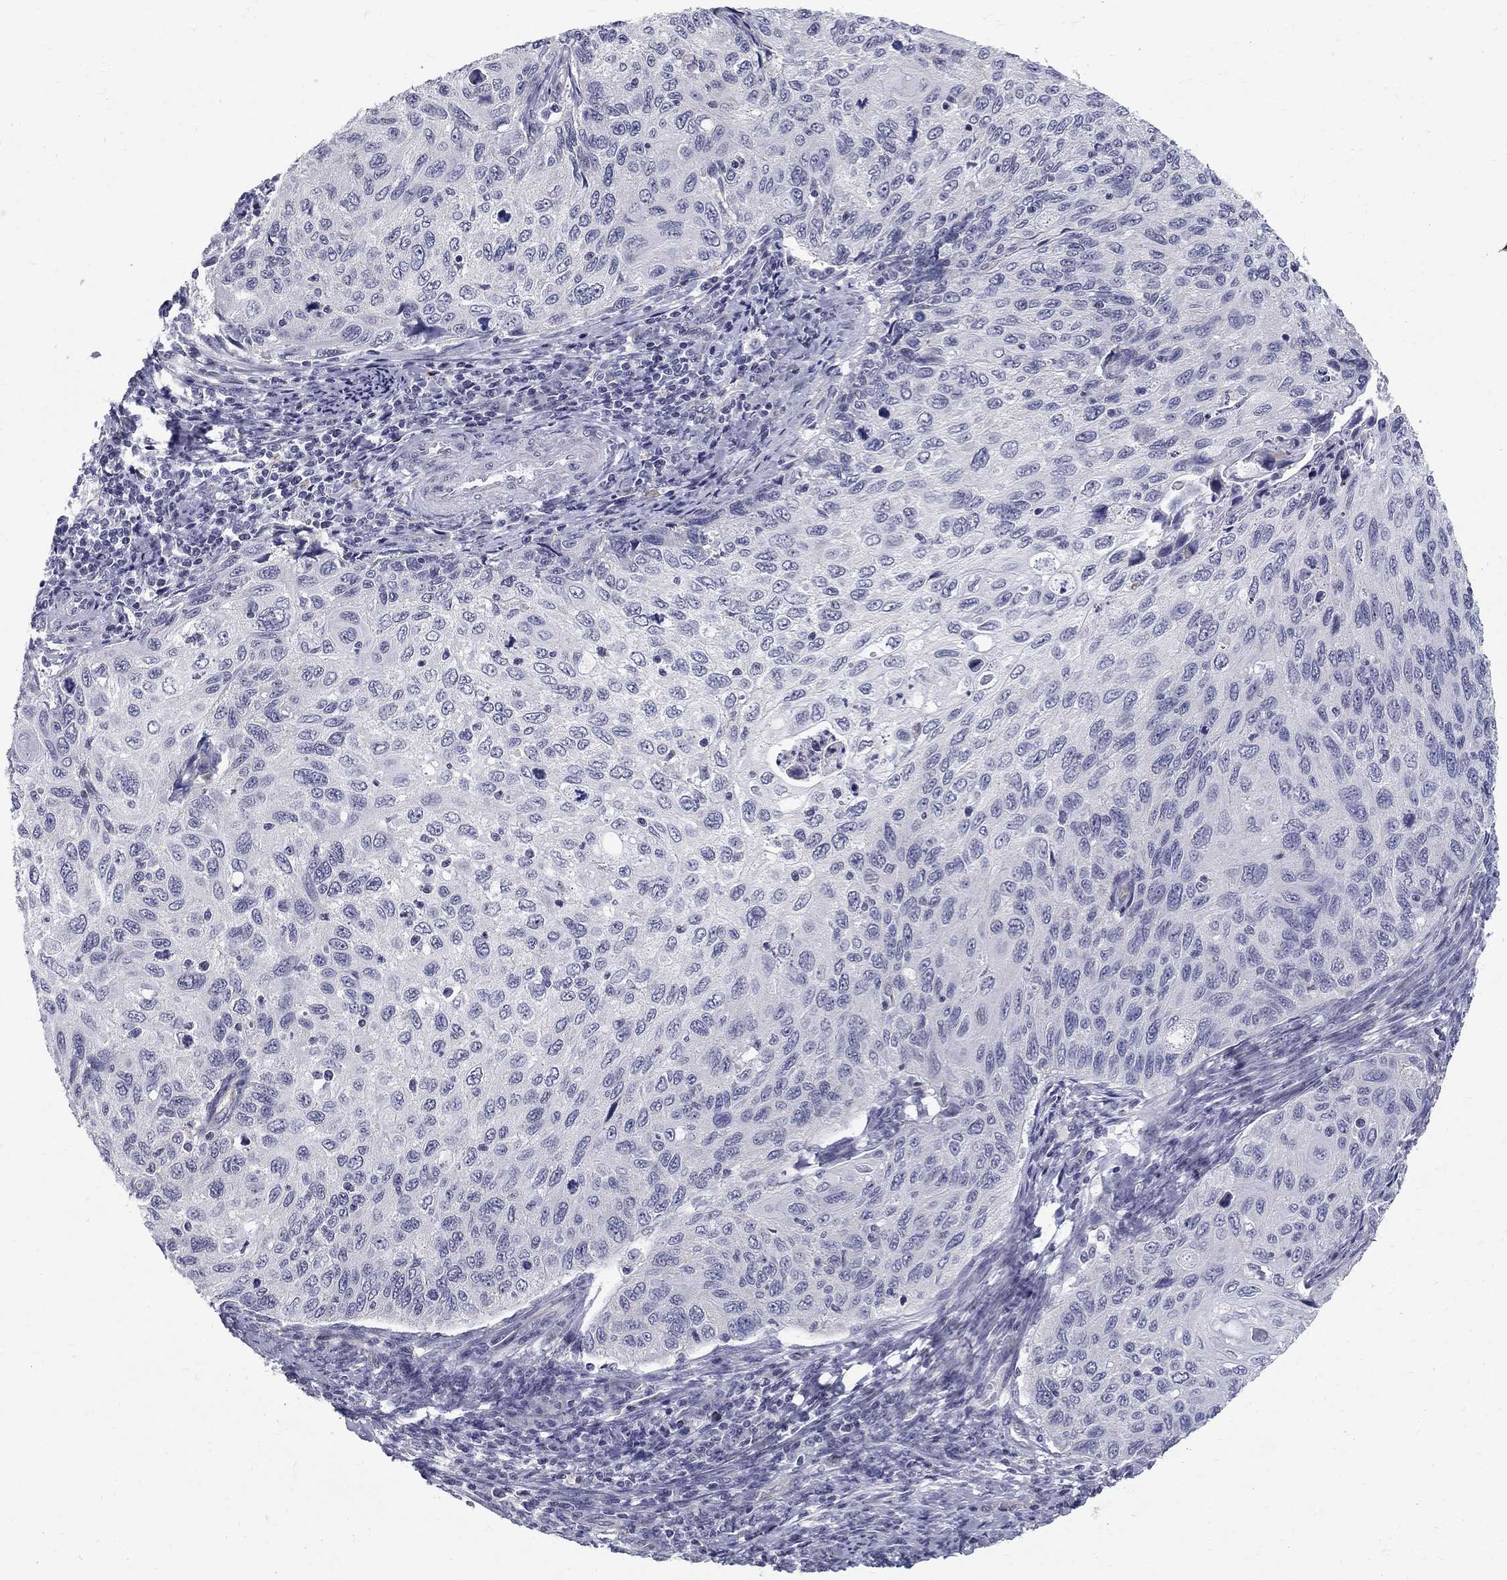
{"staining": {"intensity": "negative", "quantity": "none", "location": "none"}, "tissue": "cervical cancer", "cell_type": "Tumor cells", "image_type": "cancer", "snomed": [{"axis": "morphology", "description": "Squamous cell carcinoma, NOS"}, {"axis": "topography", "description": "Cervix"}], "caption": "Human squamous cell carcinoma (cervical) stained for a protein using IHC shows no positivity in tumor cells.", "gene": "CLIC6", "patient": {"sex": "female", "age": 70}}